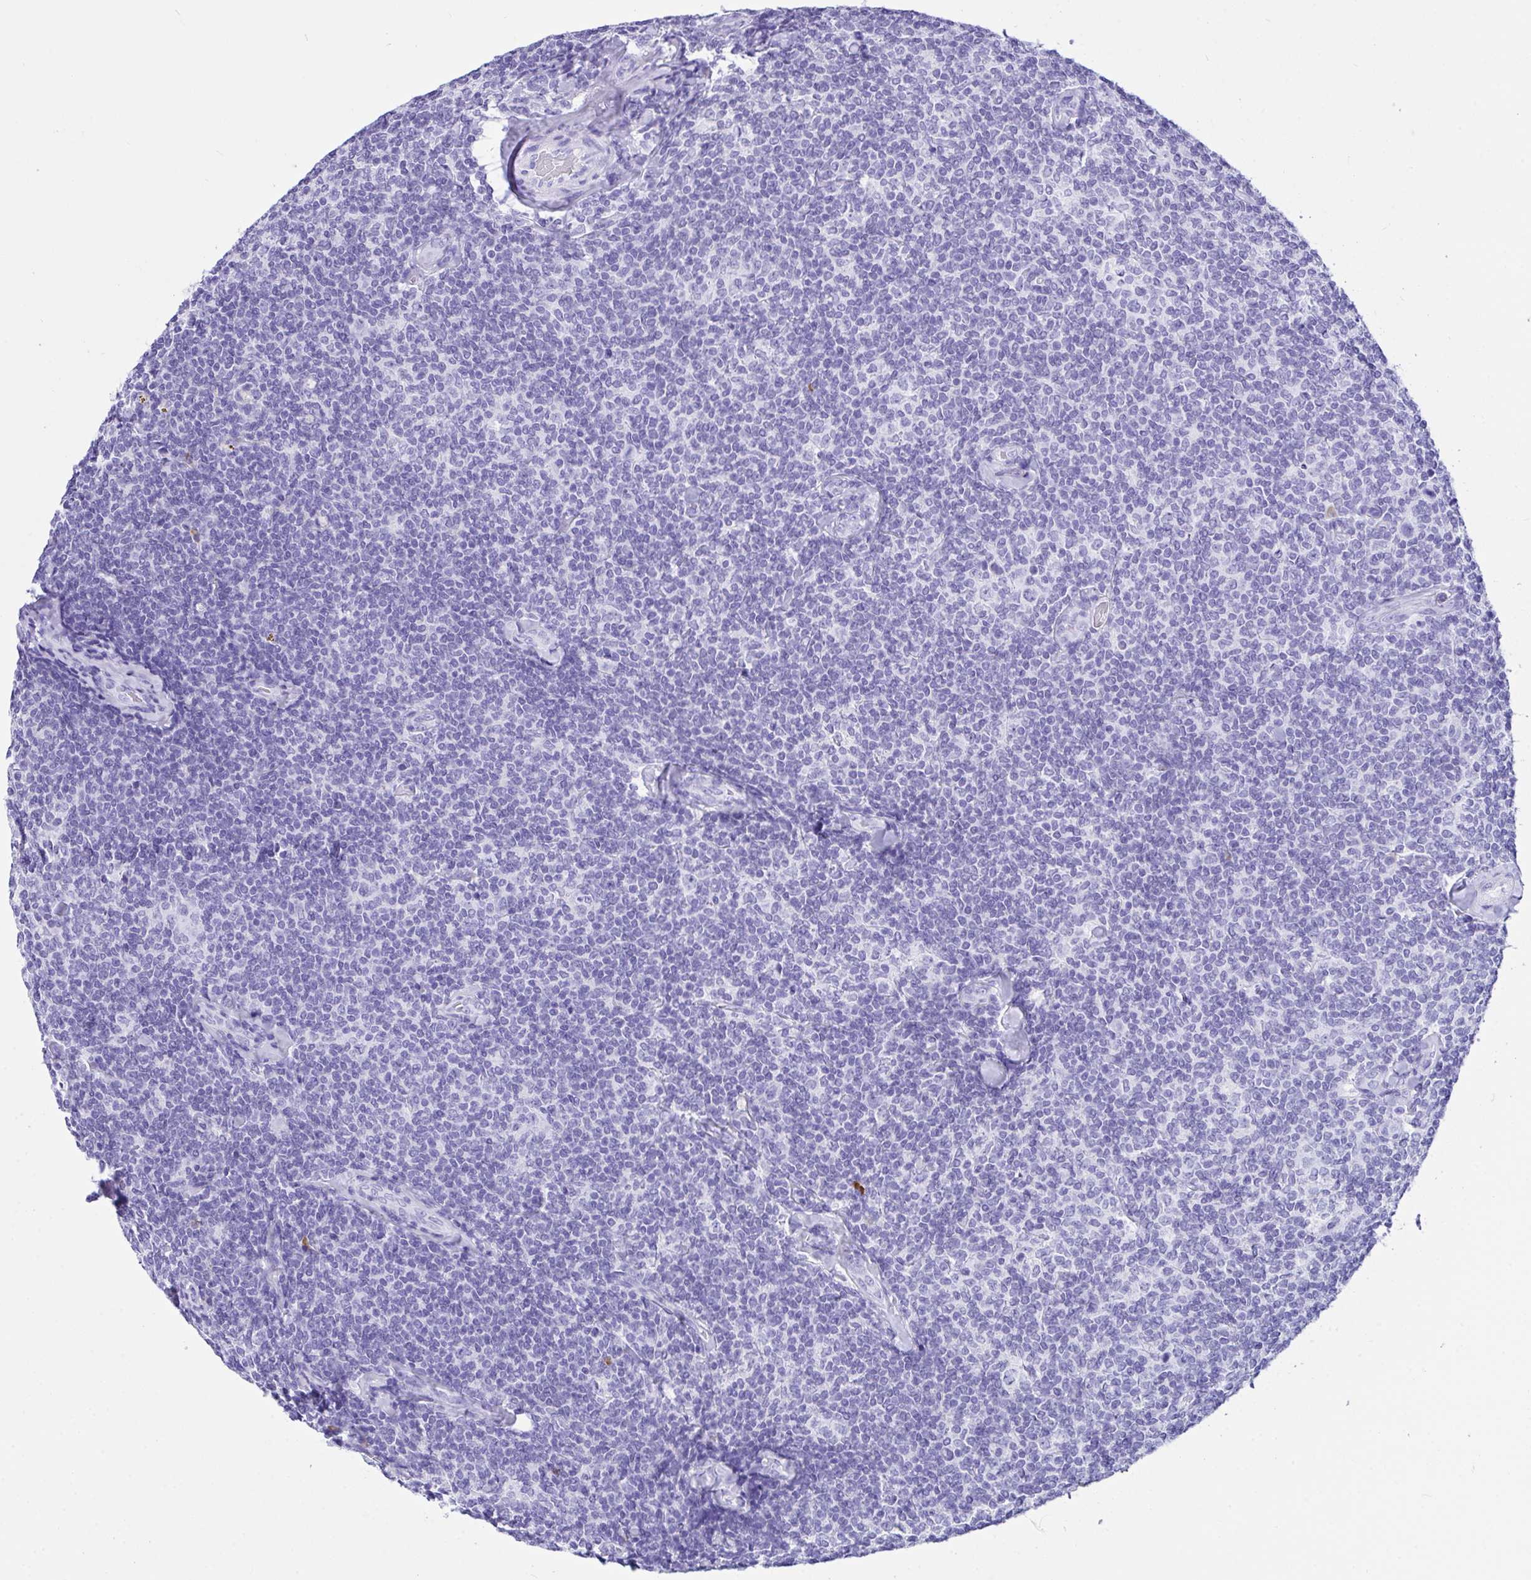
{"staining": {"intensity": "negative", "quantity": "none", "location": "none"}, "tissue": "lymphoma", "cell_type": "Tumor cells", "image_type": "cancer", "snomed": [{"axis": "morphology", "description": "Malignant lymphoma, non-Hodgkin's type, Low grade"}, {"axis": "topography", "description": "Lymph node"}], "caption": "Tumor cells are negative for protein expression in human lymphoma.", "gene": "BEST4", "patient": {"sex": "female", "age": 56}}